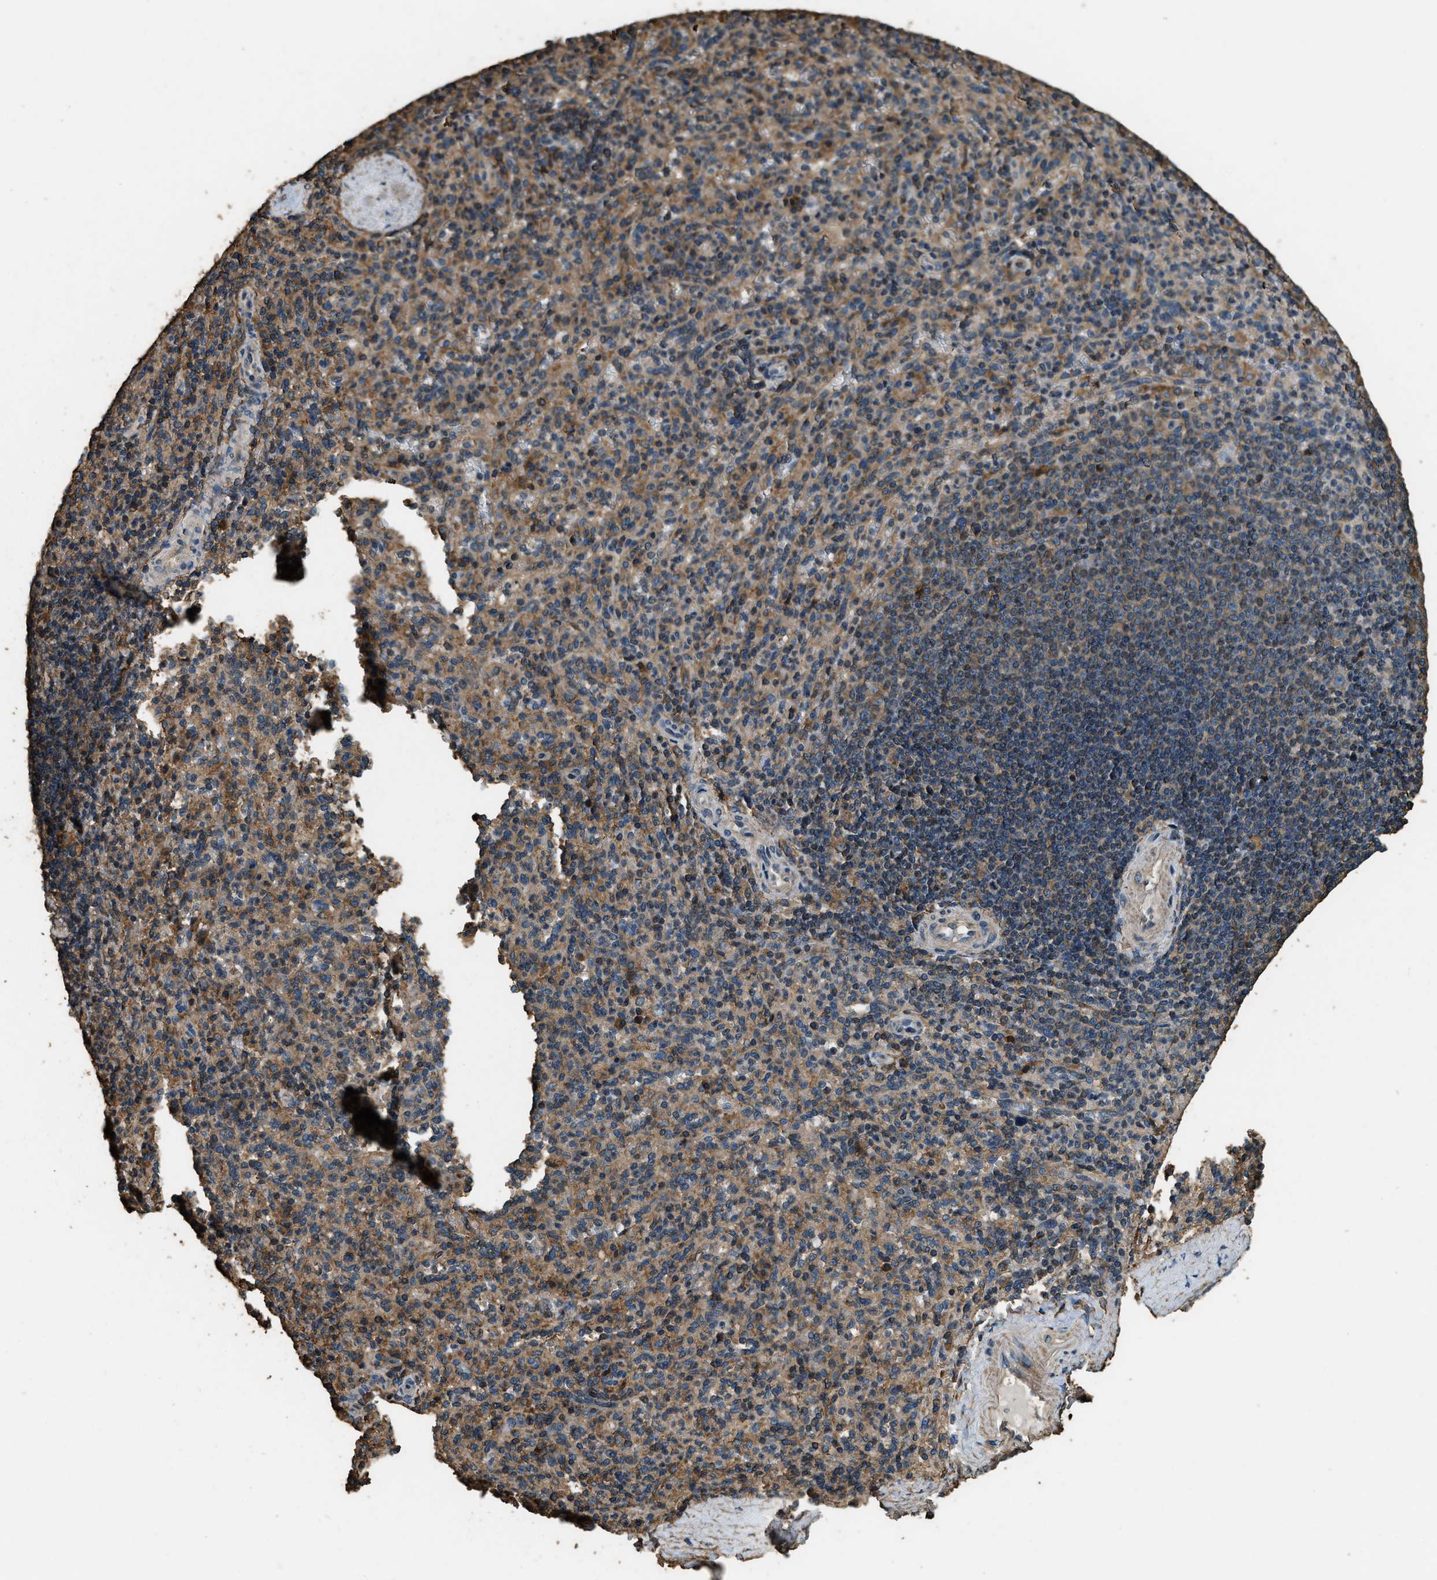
{"staining": {"intensity": "moderate", "quantity": ">75%", "location": "cytoplasmic/membranous"}, "tissue": "spleen", "cell_type": "Cells in red pulp", "image_type": "normal", "snomed": [{"axis": "morphology", "description": "Normal tissue, NOS"}, {"axis": "topography", "description": "Spleen"}], "caption": "An image of spleen stained for a protein reveals moderate cytoplasmic/membranous brown staining in cells in red pulp. The protein of interest is shown in brown color, while the nuclei are stained blue.", "gene": "ERGIC1", "patient": {"sex": "male", "age": 36}}